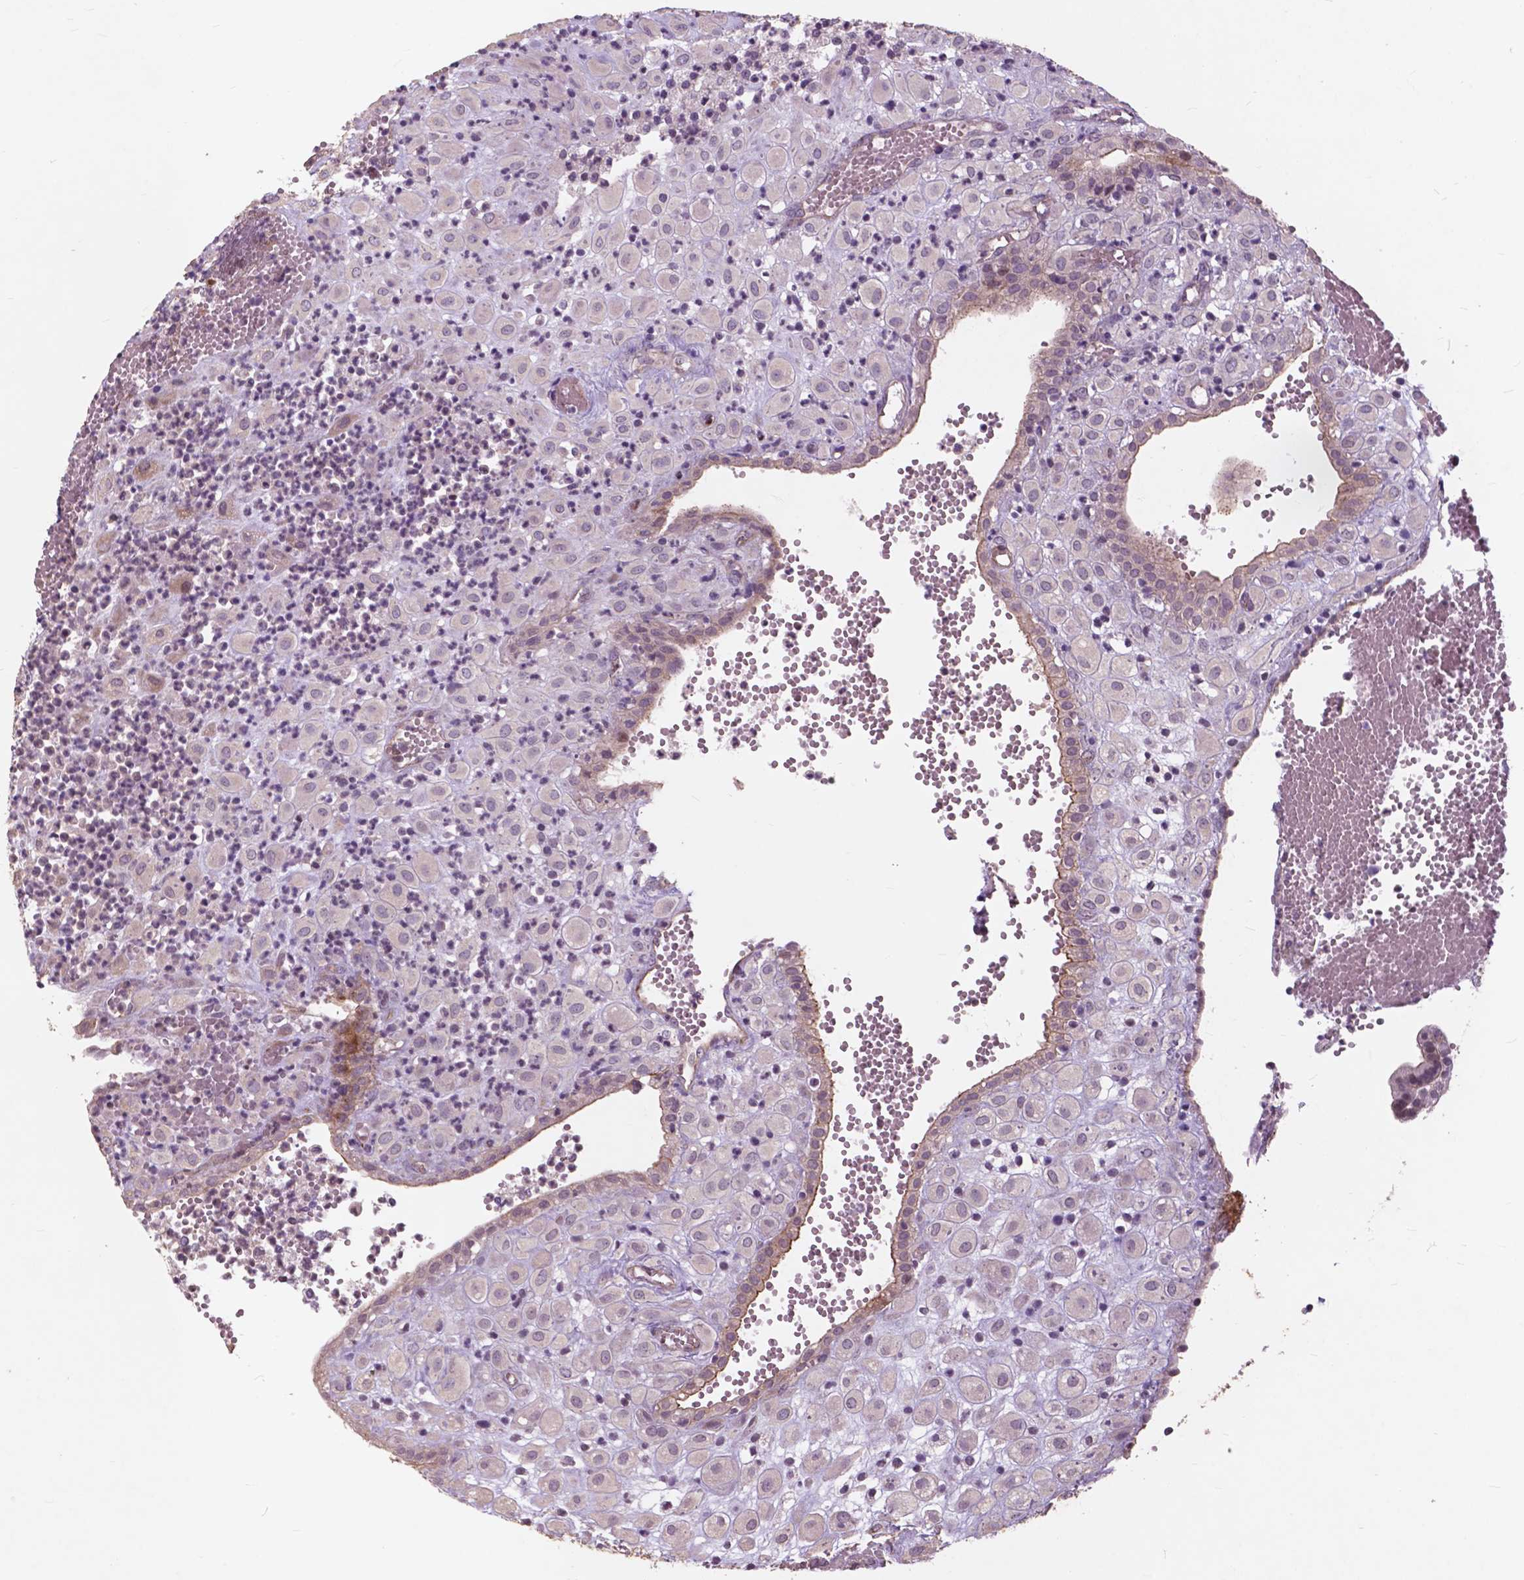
{"staining": {"intensity": "negative", "quantity": "none", "location": "none"}, "tissue": "placenta", "cell_type": "Decidual cells", "image_type": "normal", "snomed": [{"axis": "morphology", "description": "Normal tissue, NOS"}, {"axis": "topography", "description": "Placenta"}], "caption": "Immunohistochemistry (IHC) of unremarkable placenta displays no staining in decidual cells. (DAB immunohistochemistry (IHC) visualized using brightfield microscopy, high magnification).", "gene": "RFPL4B", "patient": {"sex": "female", "age": 24}}